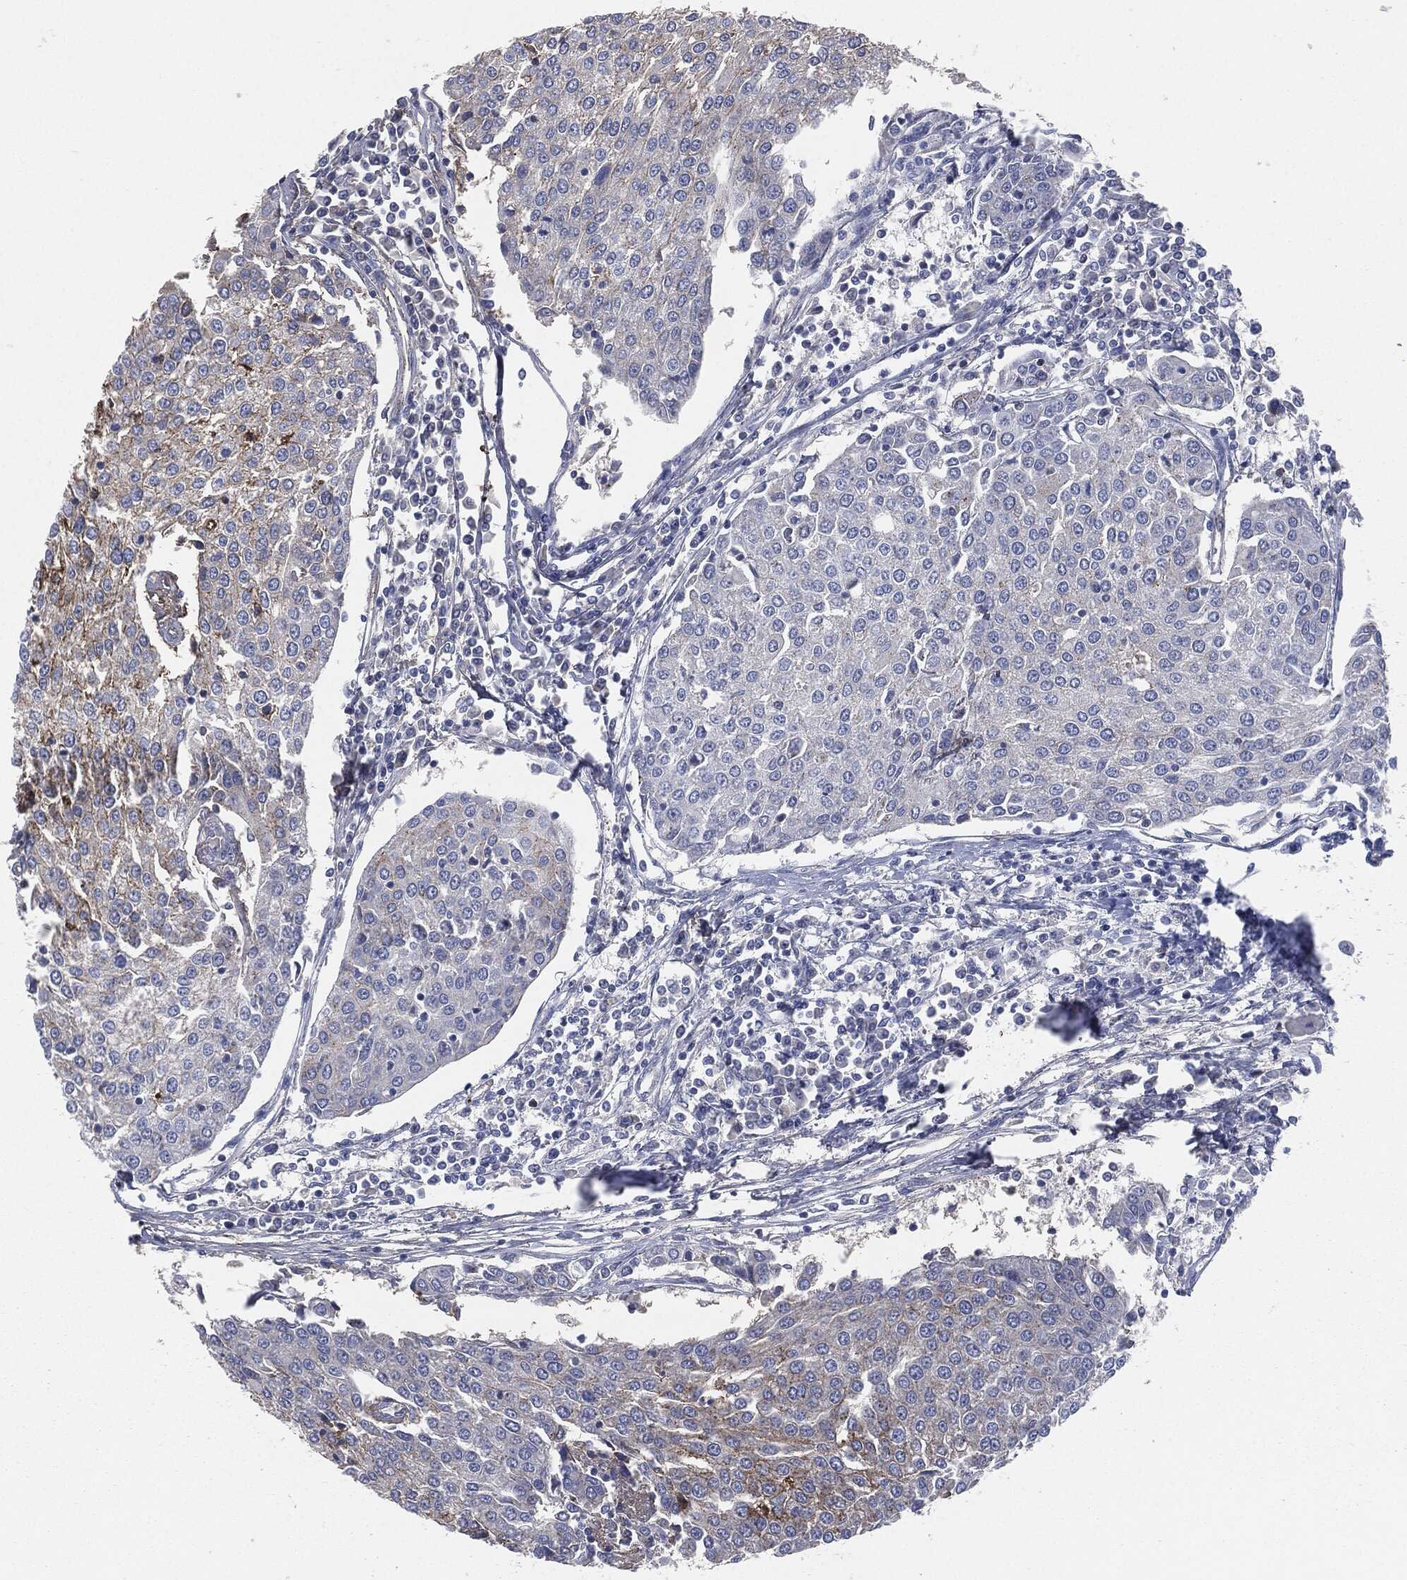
{"staining": {"intensity": "strong", "quantity": "<25%", "location": "cytoplasmic/membranous"}, "tissue": "urothelial cancer", "cell_type": "Tumor cells", "image_type": "cancer", "snomed": [{"axis": "morphology", "description": "Urothelial carcinoma, High grade"}, {"axis": "topography", "description": "Urinary bladder"}], "caption": "Urothelial carcinoma (high-grade) stained with a brown dye reveals strong cytoplasmic/membranous positive expression in about <25% of tumor cells.", "gene": "APOB", "patient": {"sex": "female", "age": 85}}